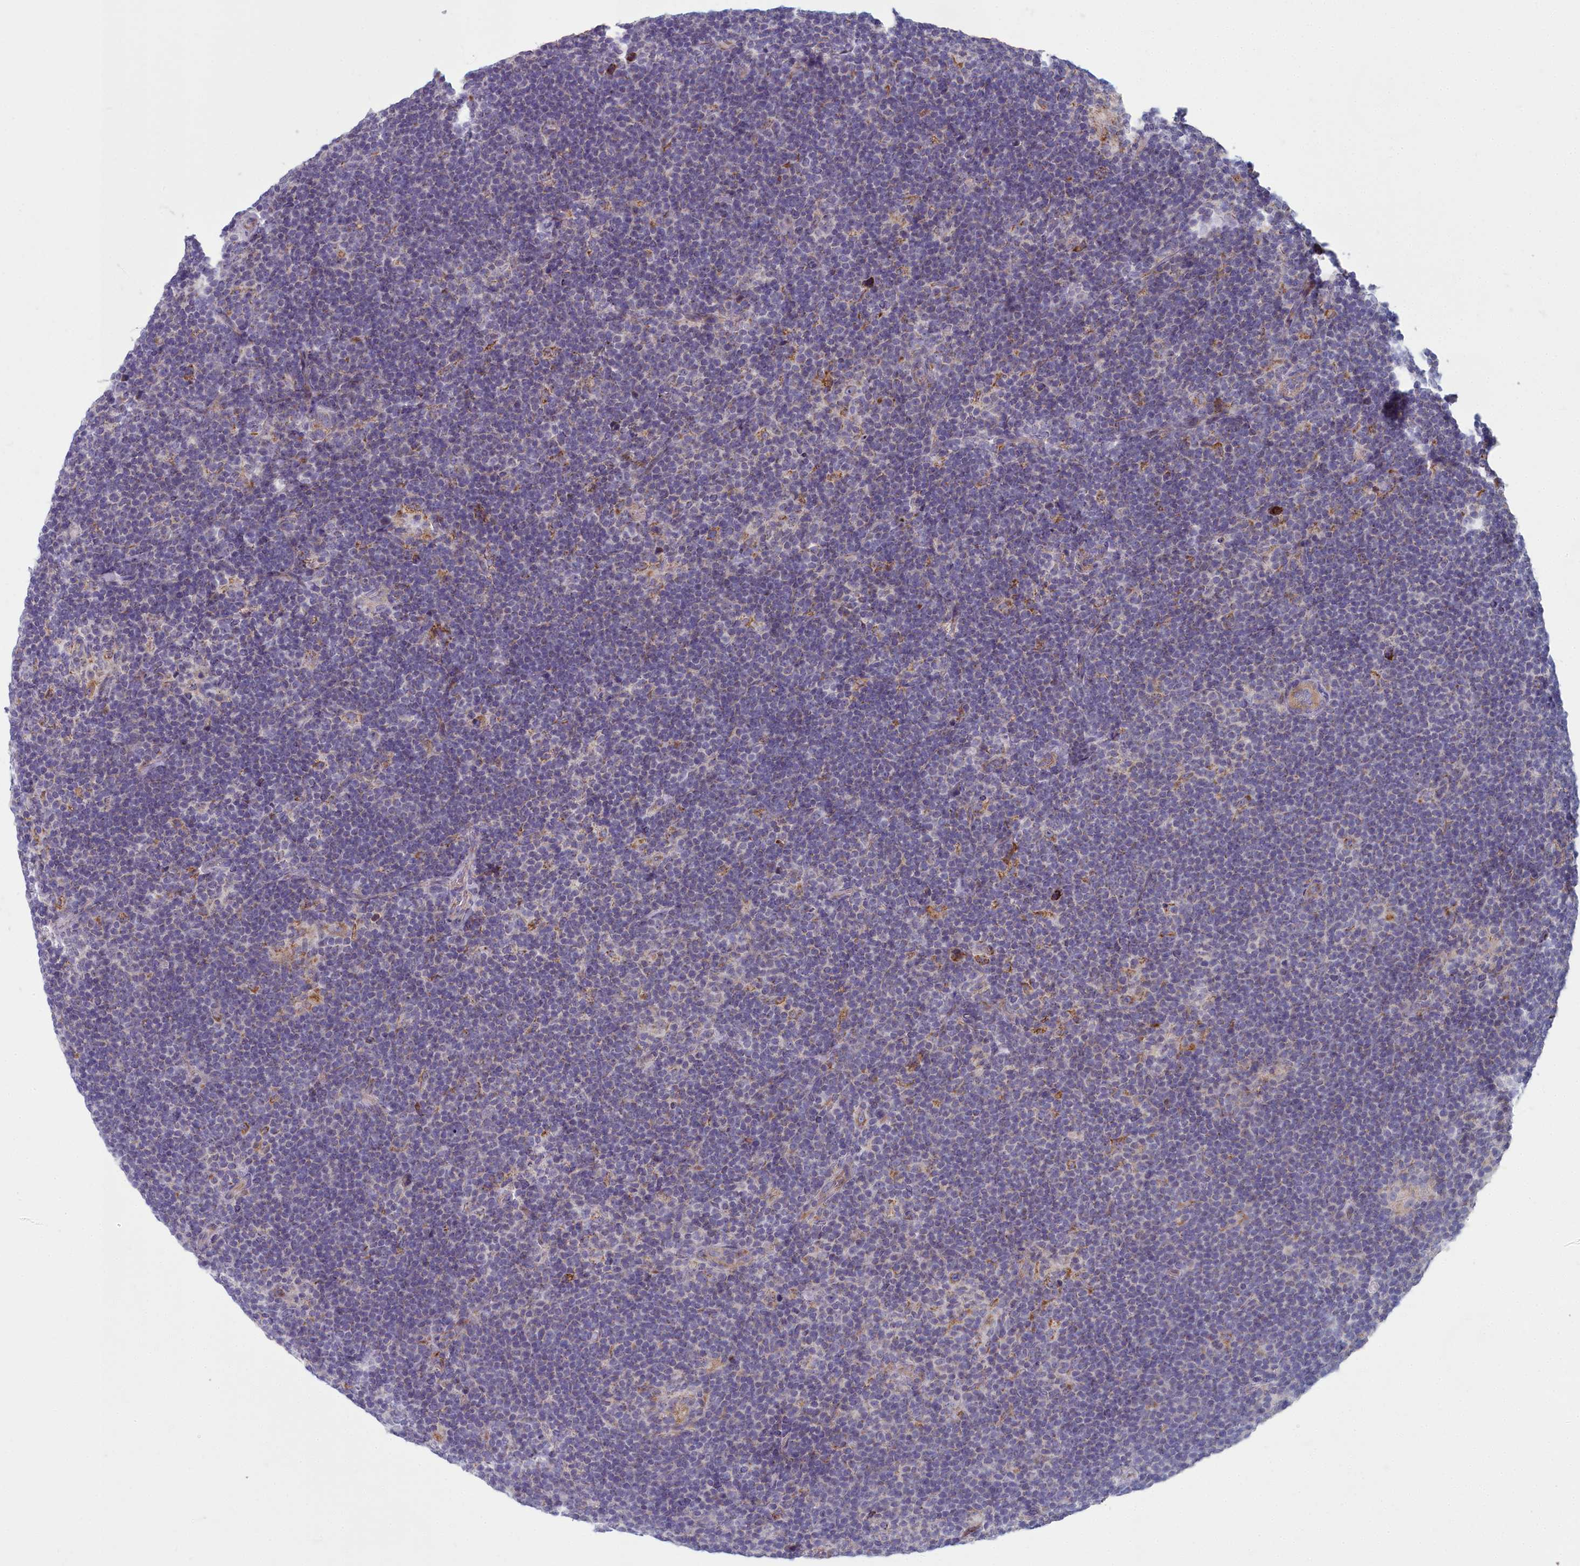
{"staining": {"intensity": "negative", "quantity": "none", "location": "none"}, "tissue": "lymphoma", "cell_type": "Tumor cells", "image_type": "cancer", "snomed": [{"axis": "morphology", "description": "Hodgkin's disease, NOS"}, {"axis": "topography", "description": "Lymph node"}], "caption": "The micrograph demonstrates no staining of tumor cells in Hodgkin's disease.", "gene": "INSYN2A", "patient": {"sex": "female", "age": 57}}